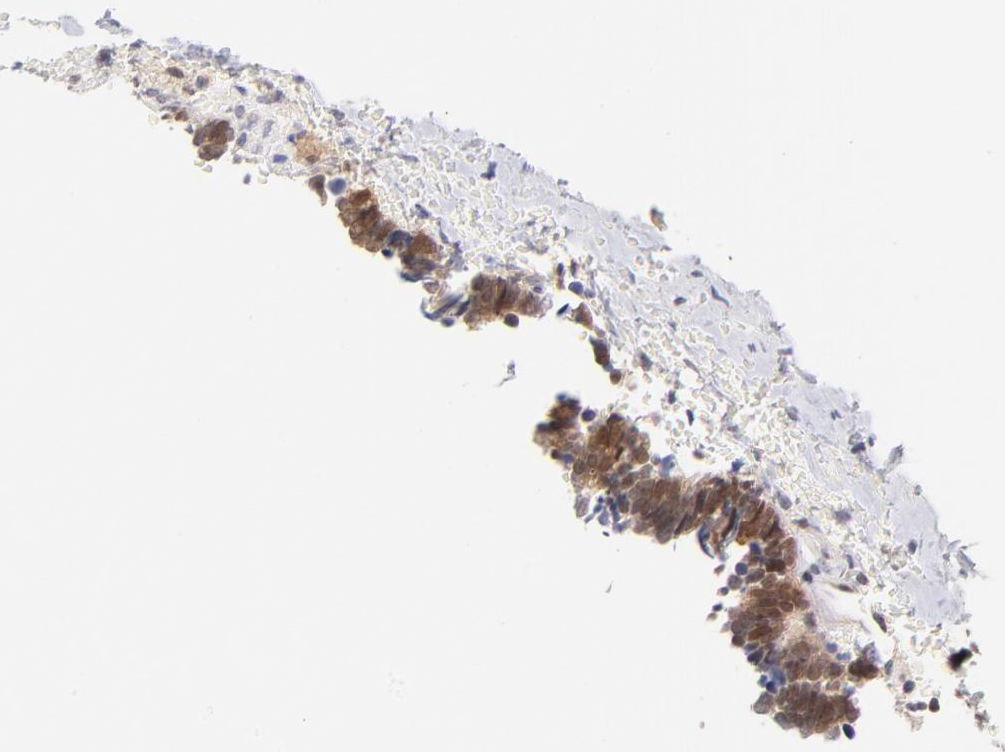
{"staining": {"intensity": "weak", "quantity": ">75%", "location": "cytoplasmic/membranous,nuclear"}, "tissue": "ovarian cancer", "cell_type": "Tumor cells", "image_type": "cancer", "snomed": [{"axis": "morphology", "description": "Cystadenocarcinoma, serous, NOS"}, {"axis": "topography", "description": "Ovary"}], "caption": "Ovarian cancer stained for a protein displays weak cytoplasmic/membranous and nuclear positivity in tumor cells.", "gene": "CASP6", "patient": {"sex": "female", "age": 77}}